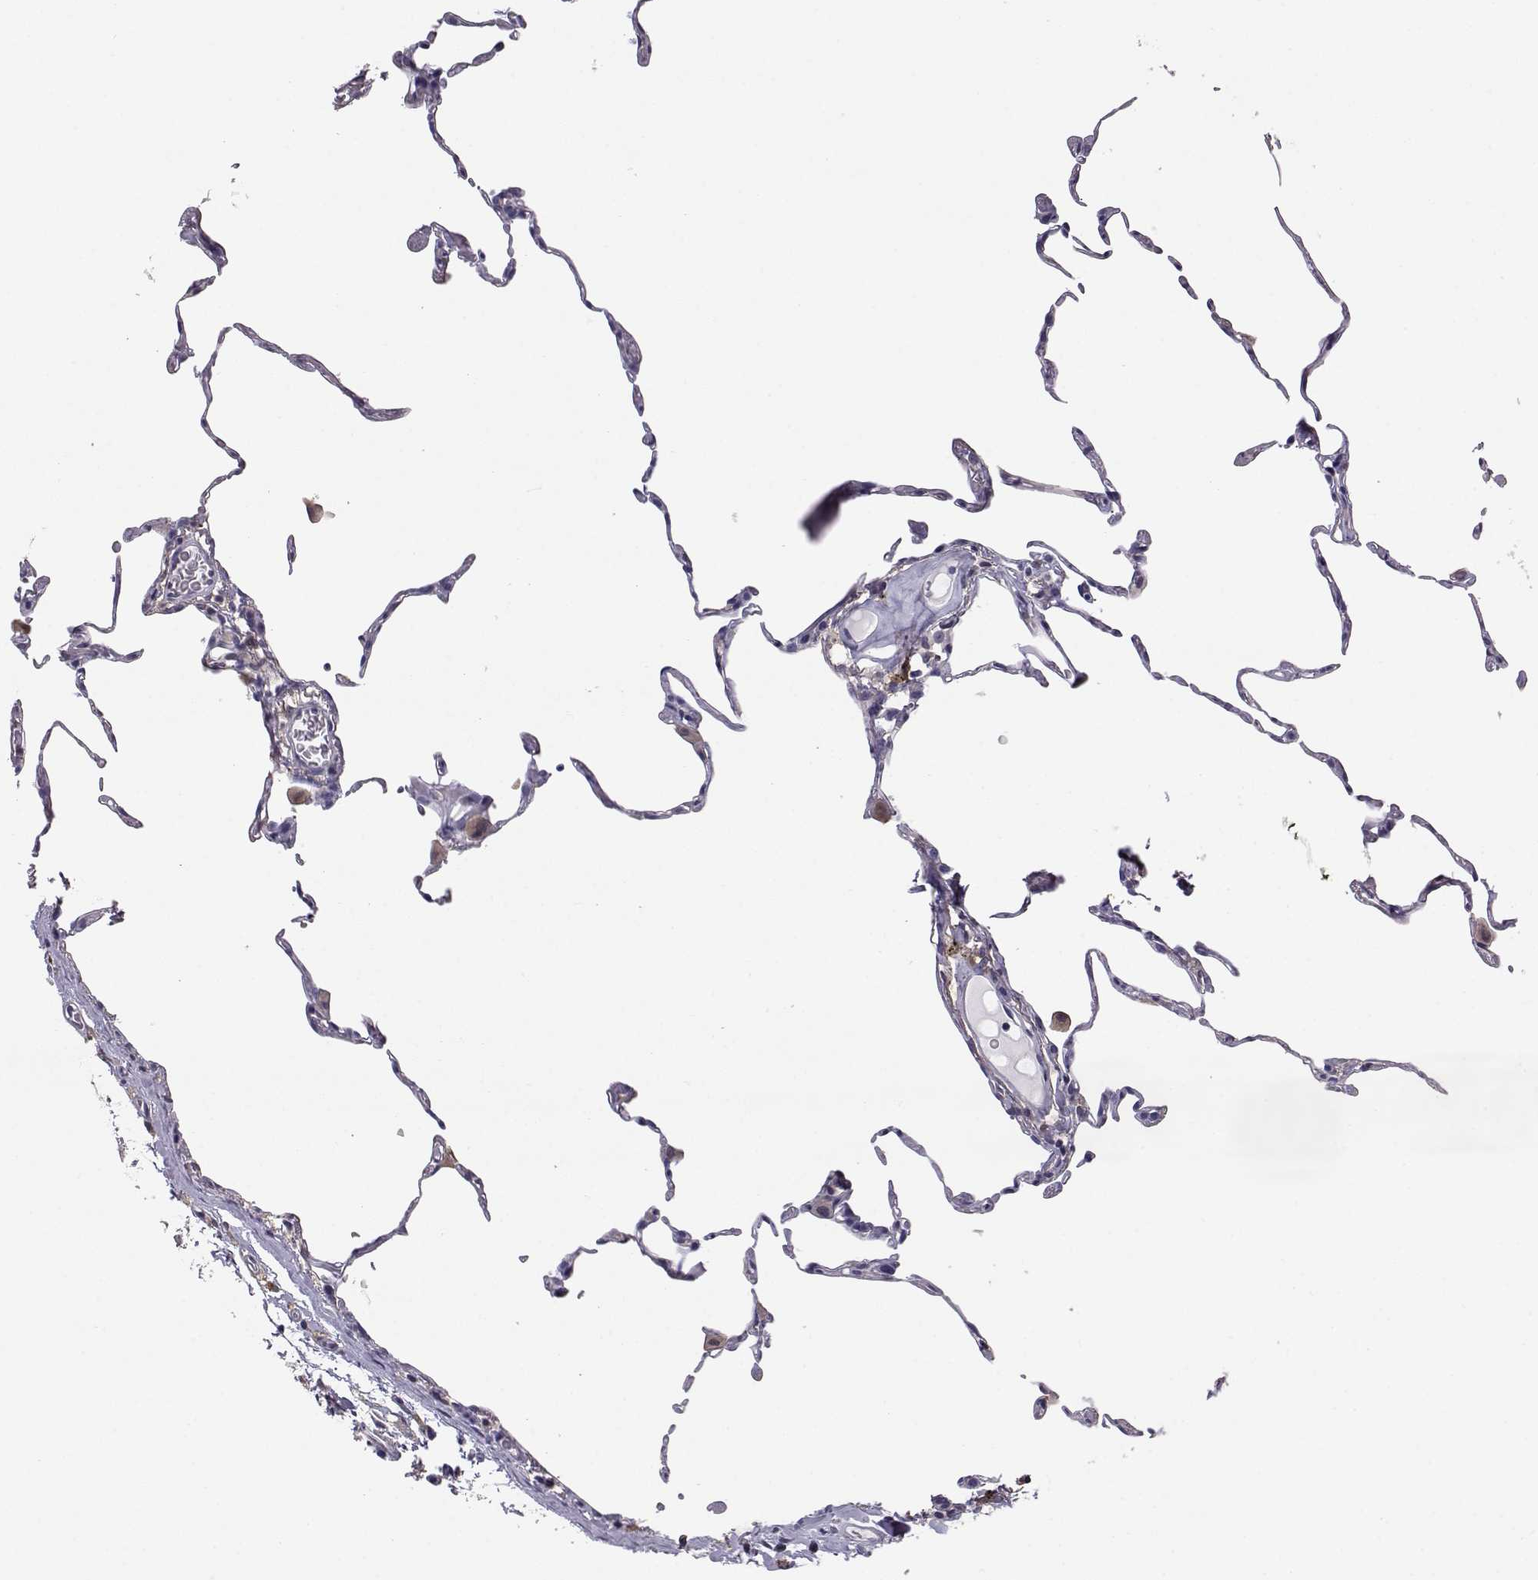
{"staining": {"intensity": "negative", "quantity": "none", "location": "none"}, "tissue": "lung", "cell_type": "Alveolar cells", "image_type": "normal", "snomed": [{"axis": "morphology", "description": "Normal tissue, NOS"}, {"axis": "topography", "description": "Lung"}], "caption": "Immunohistochemistry image of unremarkable lung stained for a protein (brown), which demonstrates no positivity in alveolar cells. (IHC, brightfield microscopy, high magnification).", "gene": "AKR1B1", "patient": {"sex": "female", "age": 57}}